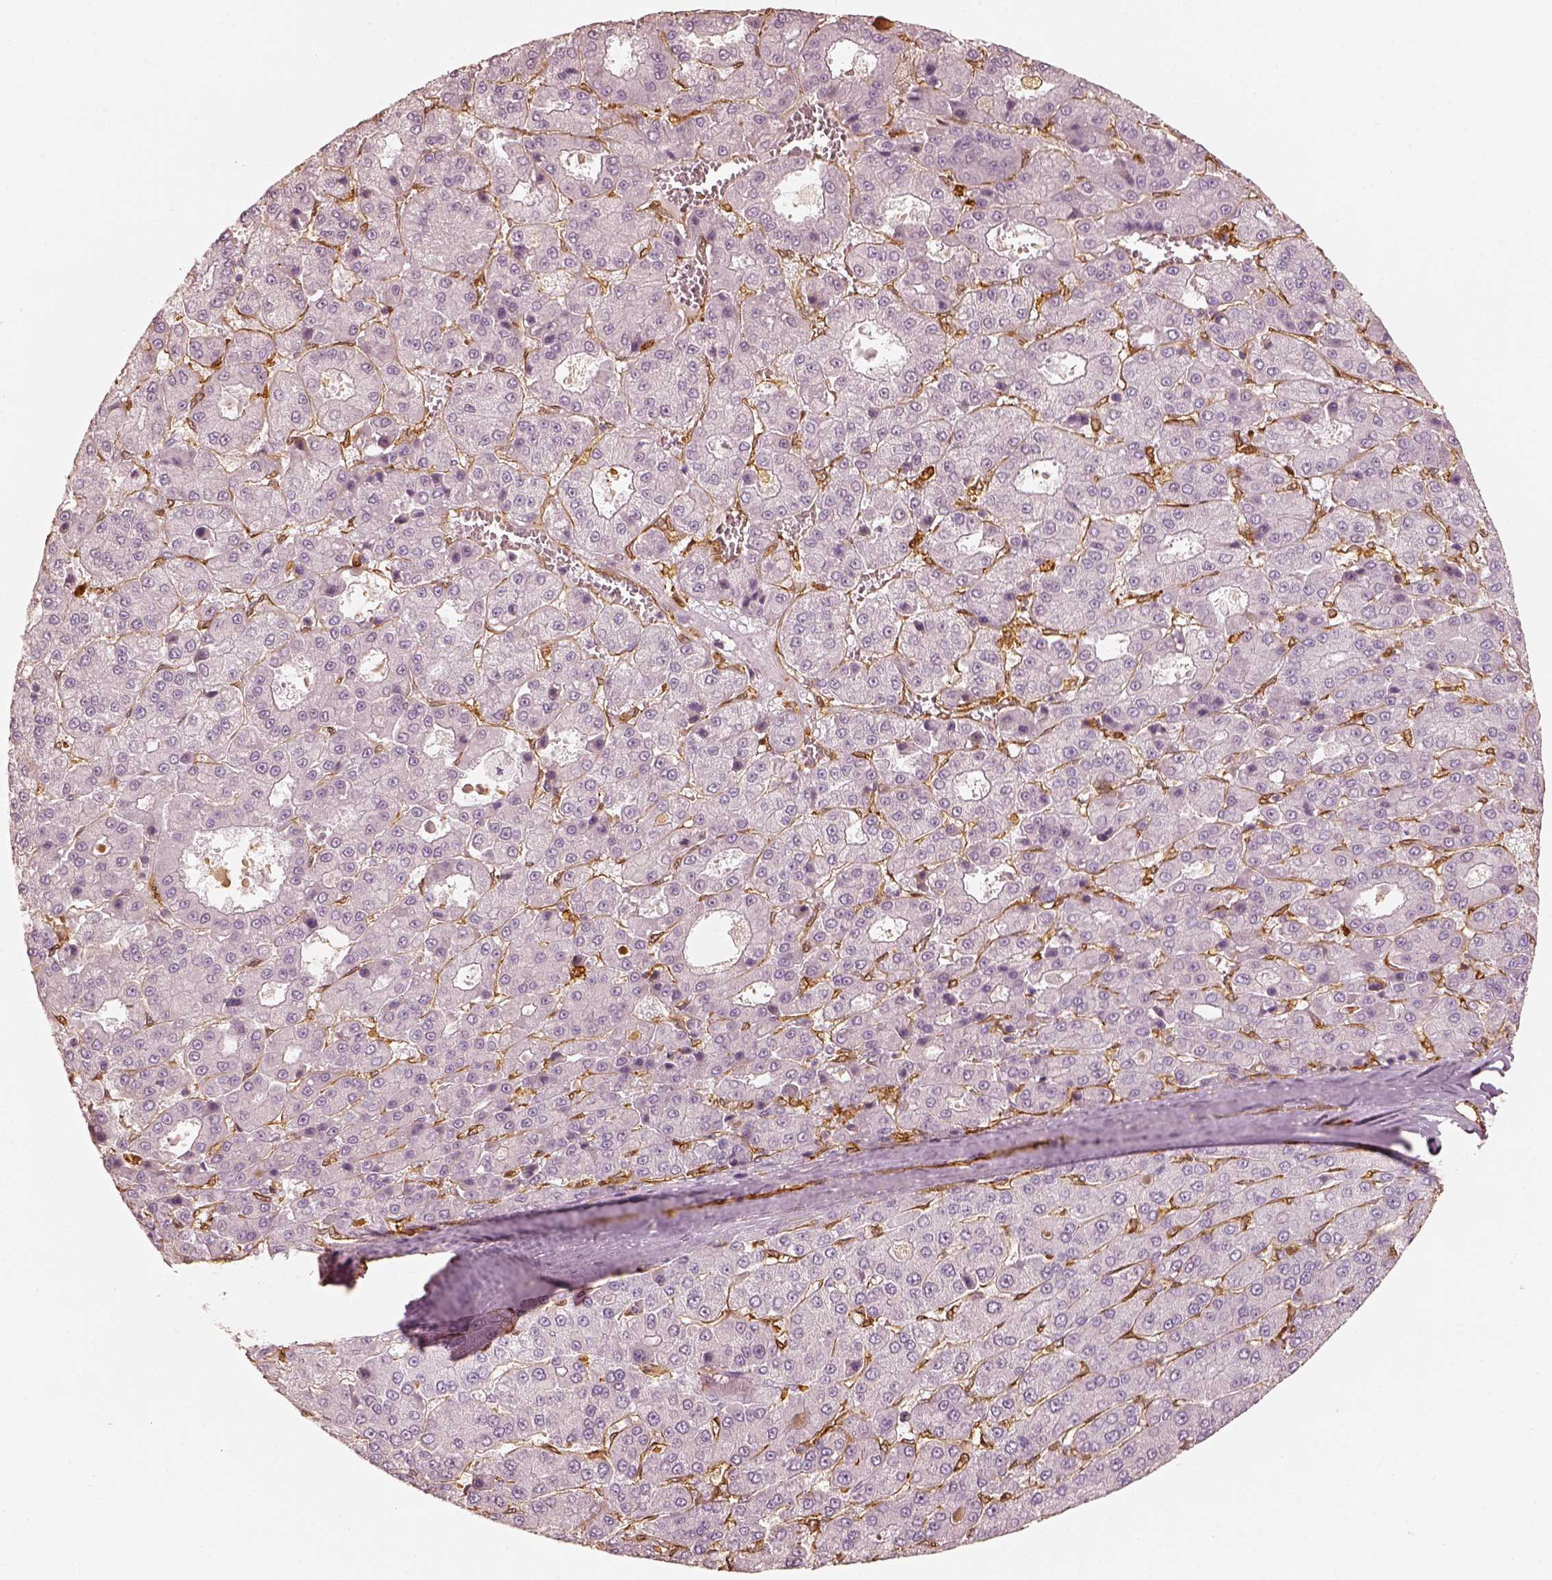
{"staining": {"intensity": "negative", "quantity": "none", "location": "none"}, "tissue": "liver cancer", "cell_type": "Tumor cells", "image_type": "cancer", "snomed": [{"axis": "morphology", "description": "Carcinoma, Hepatocellular, NOS"}, {"axis": "topography", "description": "Liver"}], "caption": "This photomicrograph is of liver cancer stained with immunohistochemistry (IHC) to label a protein in brown with the nuclei are counter-stained blue. There is no staining in tumor cells.", "gene": "FSCN1", "patient": {"sex": "male", "age": 70}}